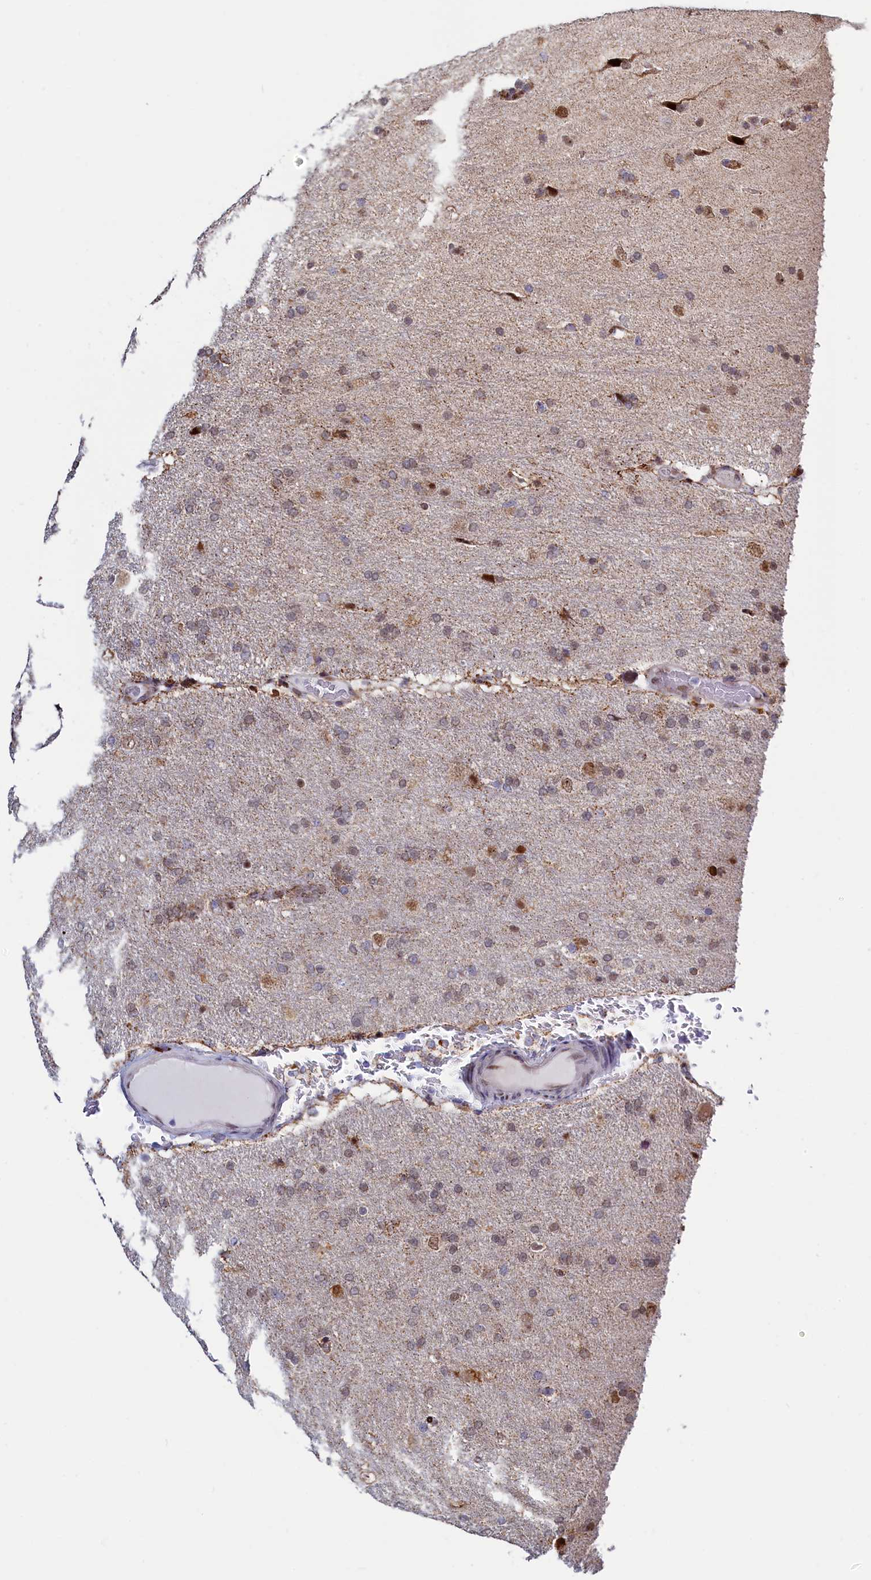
{"staining": {"intensity": "moderate", "quantity": "<25%", "location": "cytoplasmic/membranous,nuclear"}, "tissue": "glioma", "cell_type": "Tumor cells", "image_type": "cancer", "snomed": [{"axis": "morphology", "description": "Glioma, malignant, High grade"}, {"axis": "topography", "description": "Brain"}], "caption": "Moderate cytoplasmic/membranous and nuclear positivity for a protein is identified in about <25% of tumor cells of glioma using immunohistochemistry.", "gene": "HDGFL3", "patient": {"sex": "male", "age": 72}}